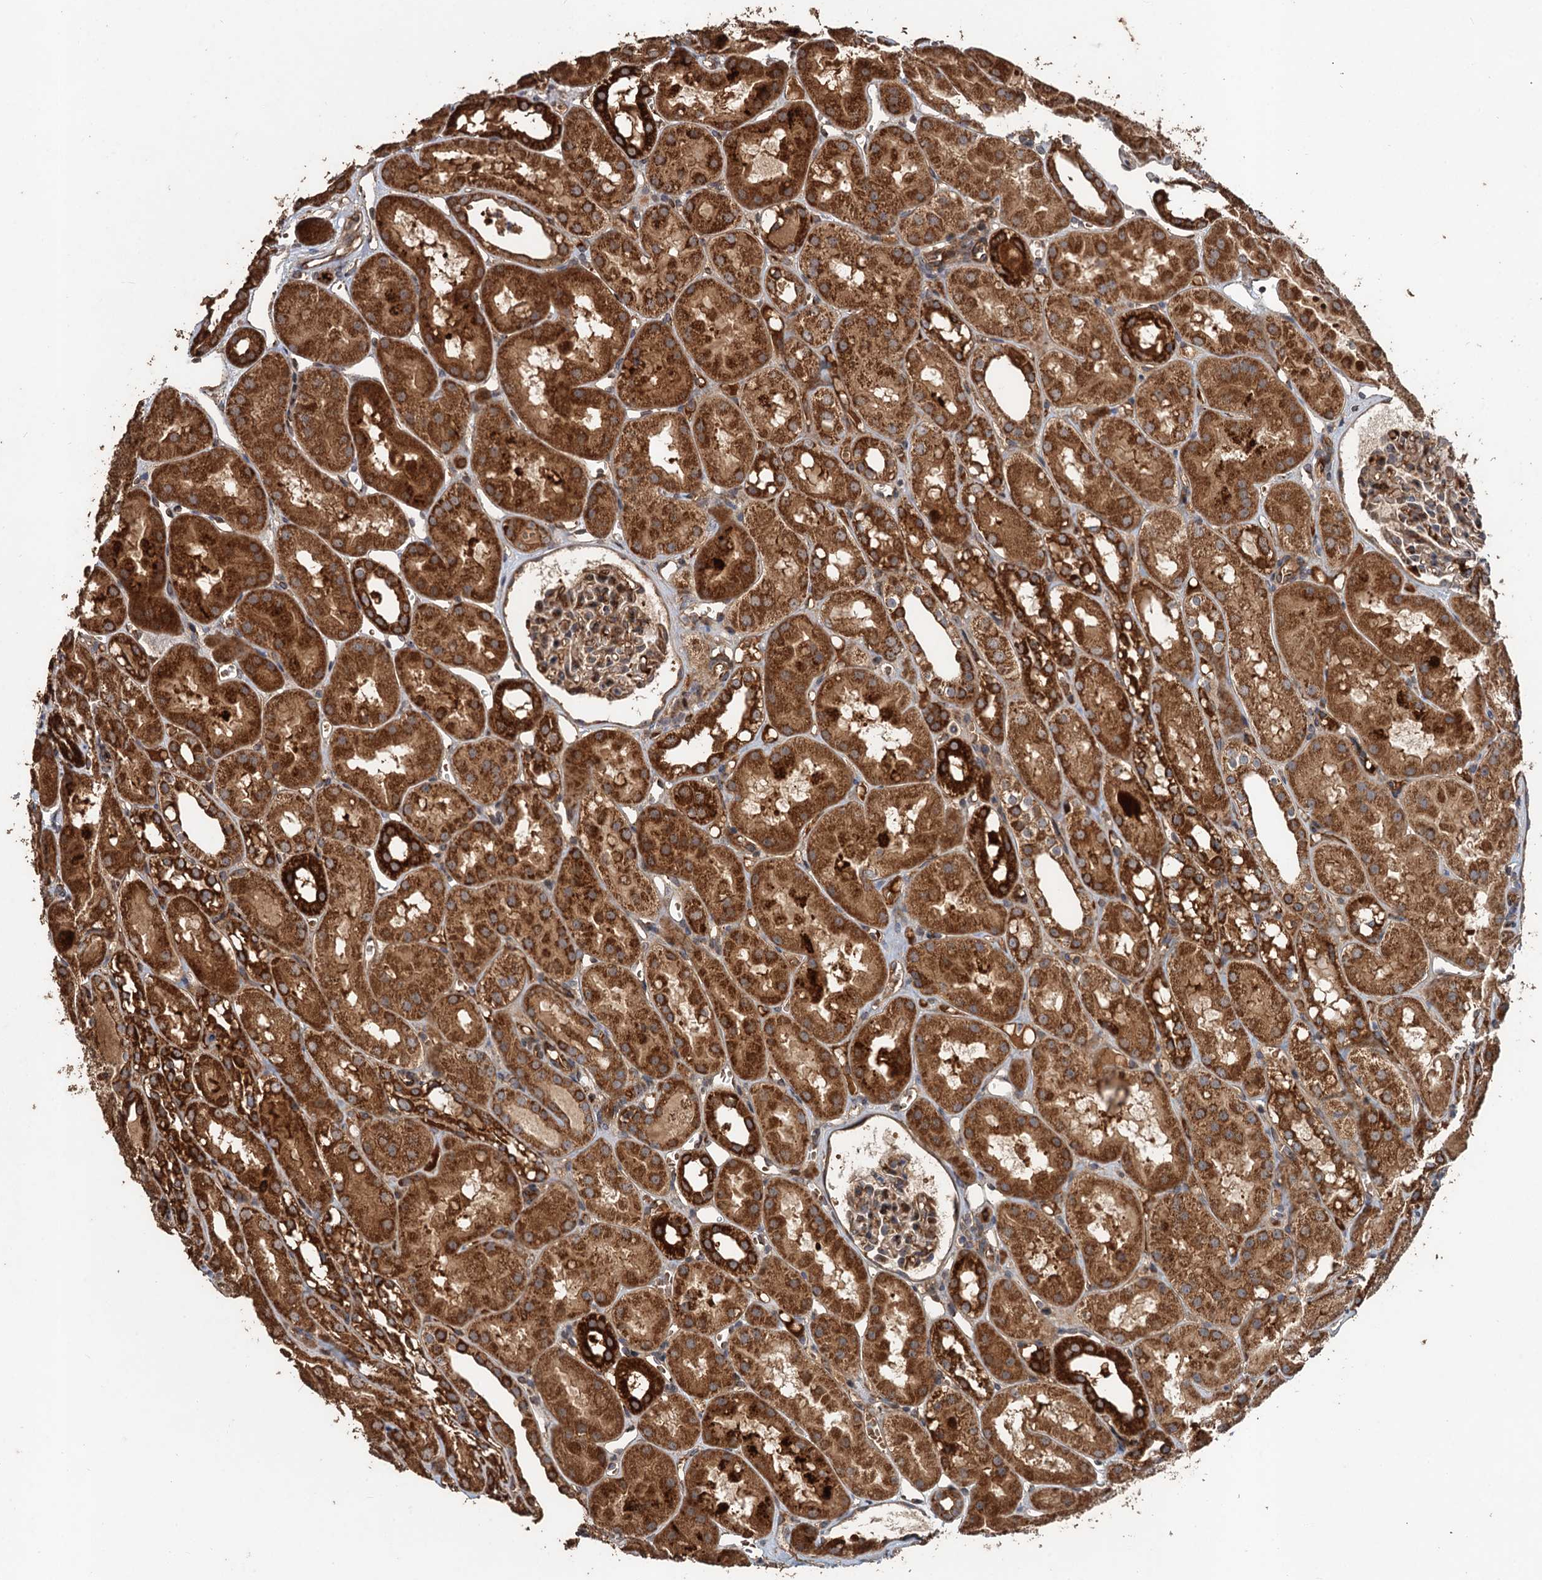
{"staining": {"intensity": "moderate", "quantity": ">75%", "location": "cytoplasmic/membranous"}, "tissue": "kidney", "cell_type": "Cells in glomeruli", "image_type": "normal", "snomed": [{"axis": "morphology", "description": "Normal tissue, NOS"}, {"axis": "topography", "description": "Kidney"}], "caption": "A brown stain labels moderate cytoplasmic/membranous staining of a protein in cells in glomeruli of normal human kidney. The protein of interest is shown in brown color, while the nuclei are stained blue.", "gene": "DEXI", "patient": {"sex": "male", "age": 16}}